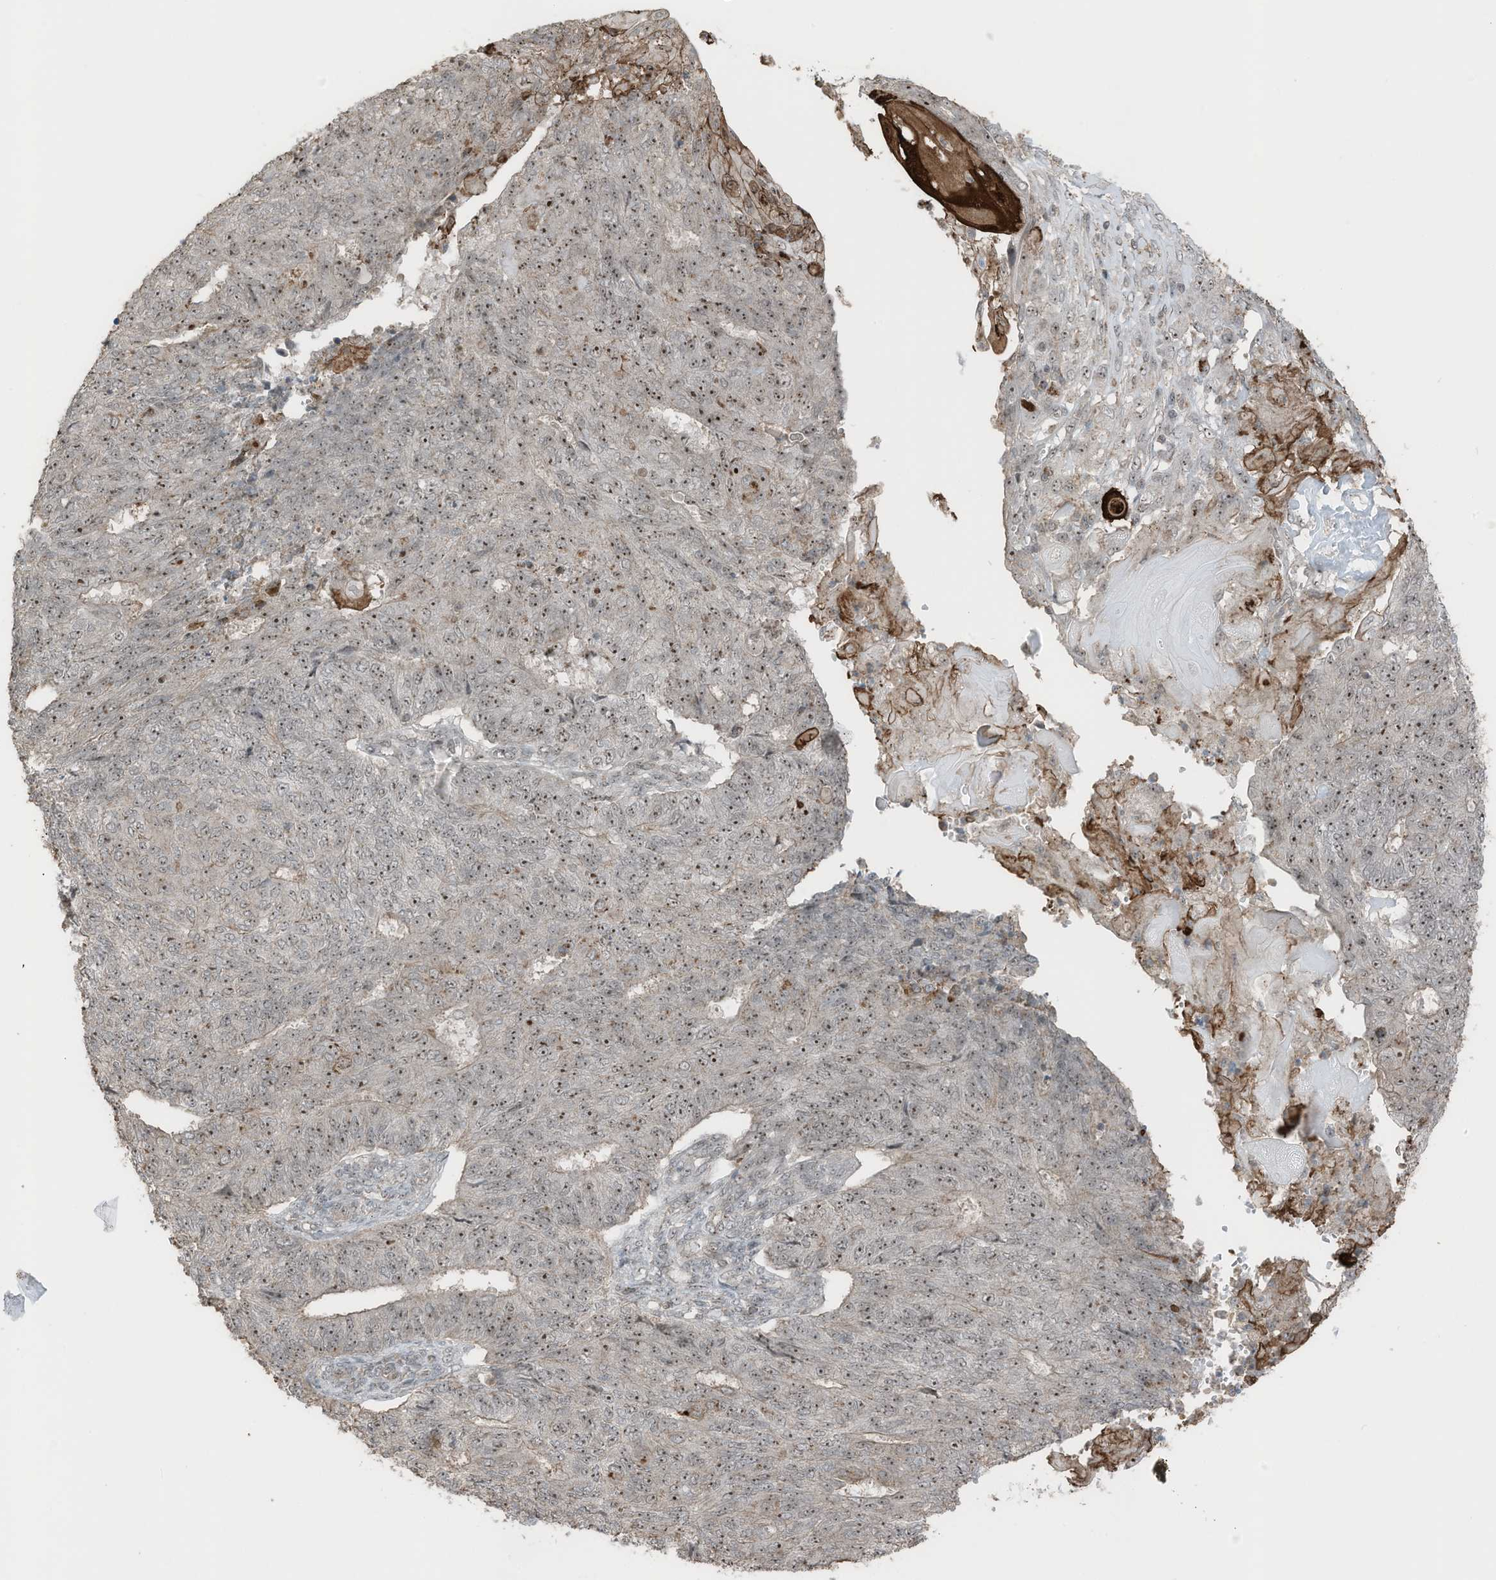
{"staining": {"intensity": "moderate", "quantity": ">75%", "location": "cytoplasmic/membranous,nuclear"}, "tissue": "endometrial cancer", "cell_type": "Tumor cells", "image_type": "cancer", "snomed": [{"axis": "morphology", "description": "Adenocarcinoma, NOS"}, {"axis": "topography", "description": "Endometrium"}], "caption": "Human endometrial adenocarcinoma stained with a protein marker shows moderate staining in tumor cells.", "gene": "UTP3", "patient": {"sex": "female", "age": 32}}